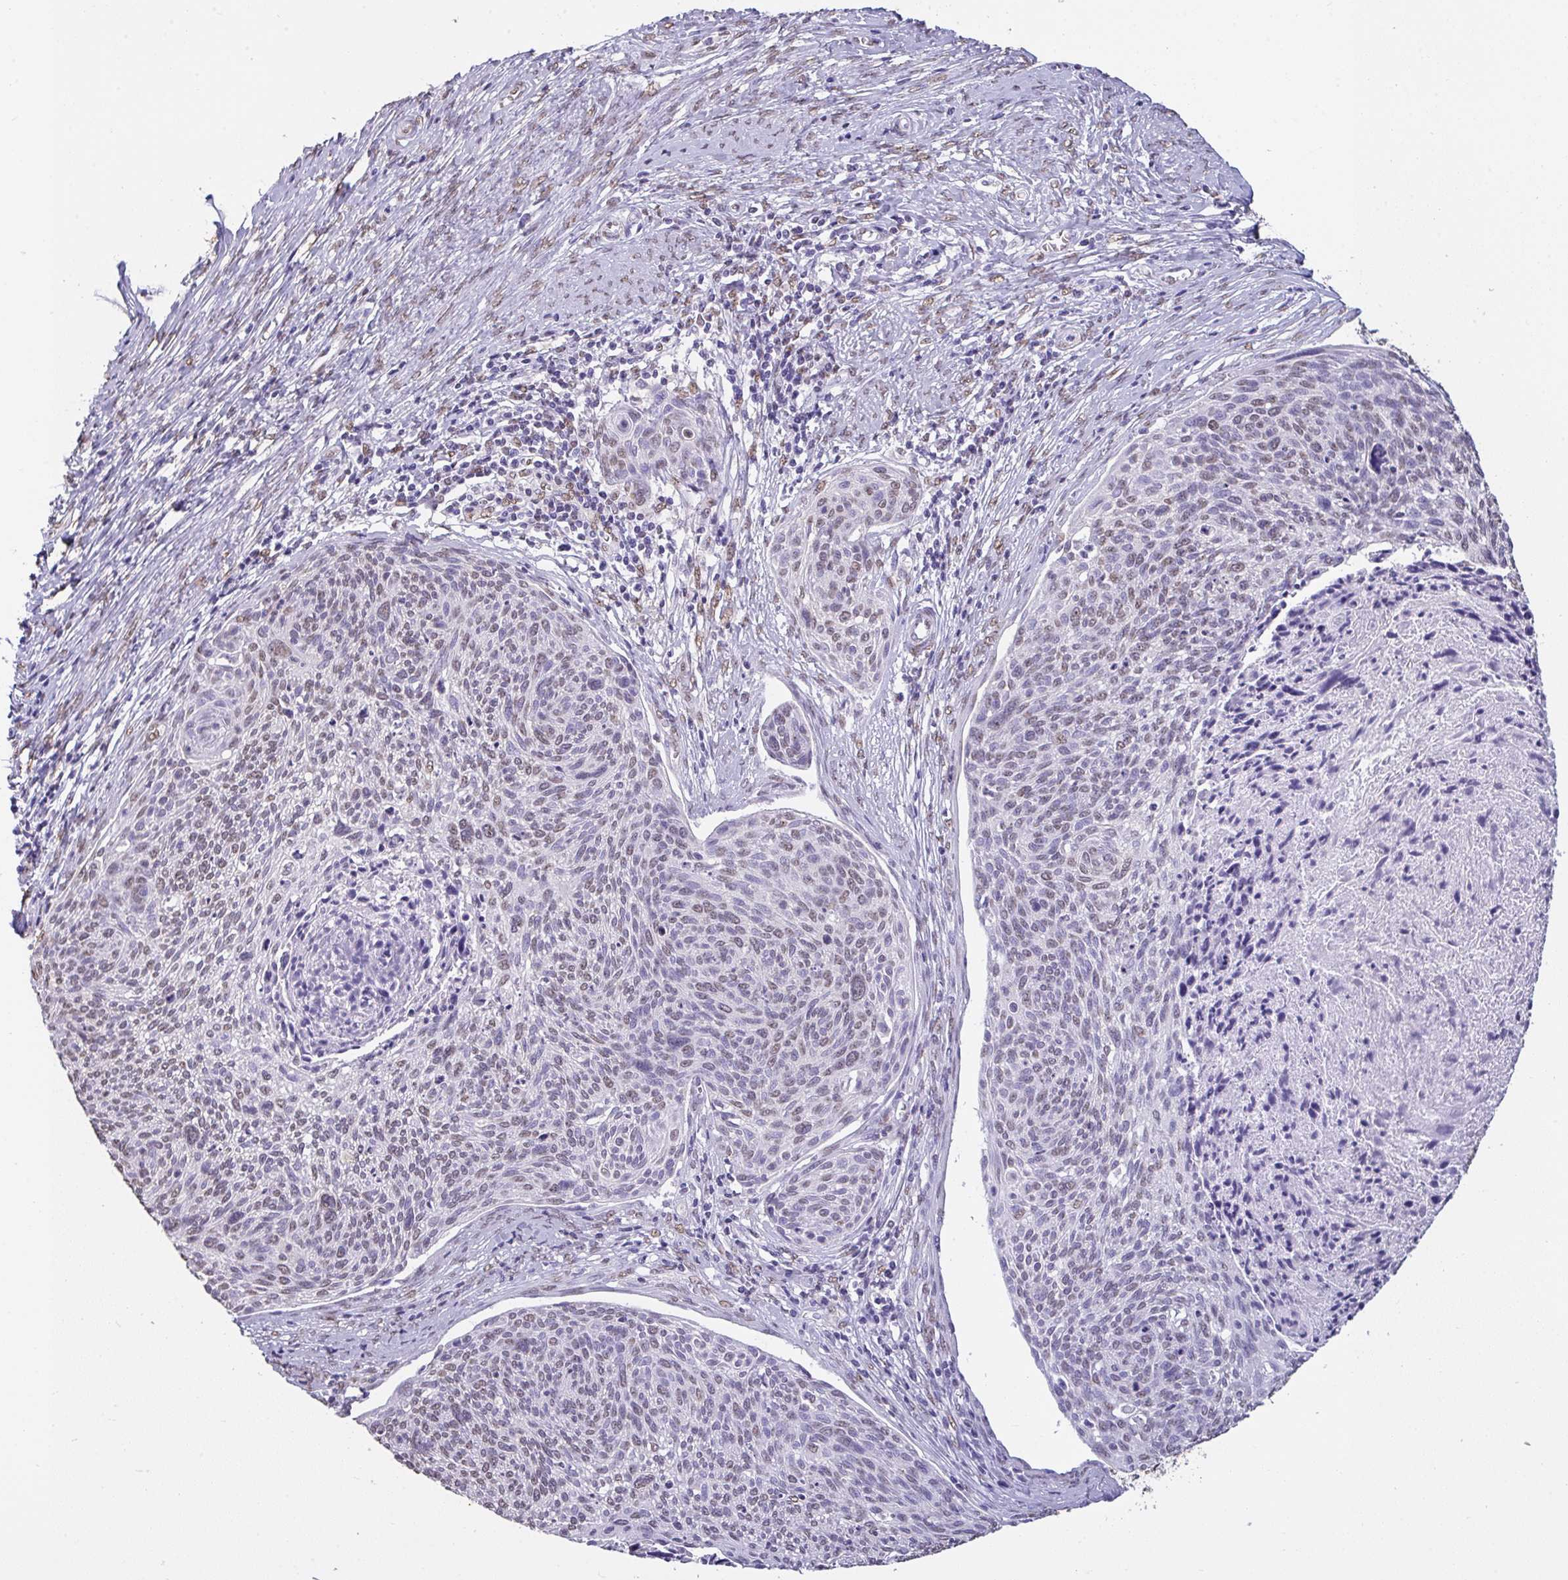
{"staining": {"intensity": "weak", "quantity": "25%-75%", "location": "nuclear"}, "tissue": "cervical cancer", "cell_type": "Tumor cells", "image_type": "cancer", "snomed": [{"axis": "morphology", "description": "Squamous cell carcinoma, NOS"}, {"axis": "topography", "description": "Cervix"}], "caption": "Protein staining of cervical cancer (squamous cell carcinoma) tissue shows weak nuclear expression in approximately 25%-75% of tumor cells. (DAB = brown stain, brightfield microscopy at high magnification).", "gene": "SEMA6B", "patient": {"sex": "female", "age": 49}}